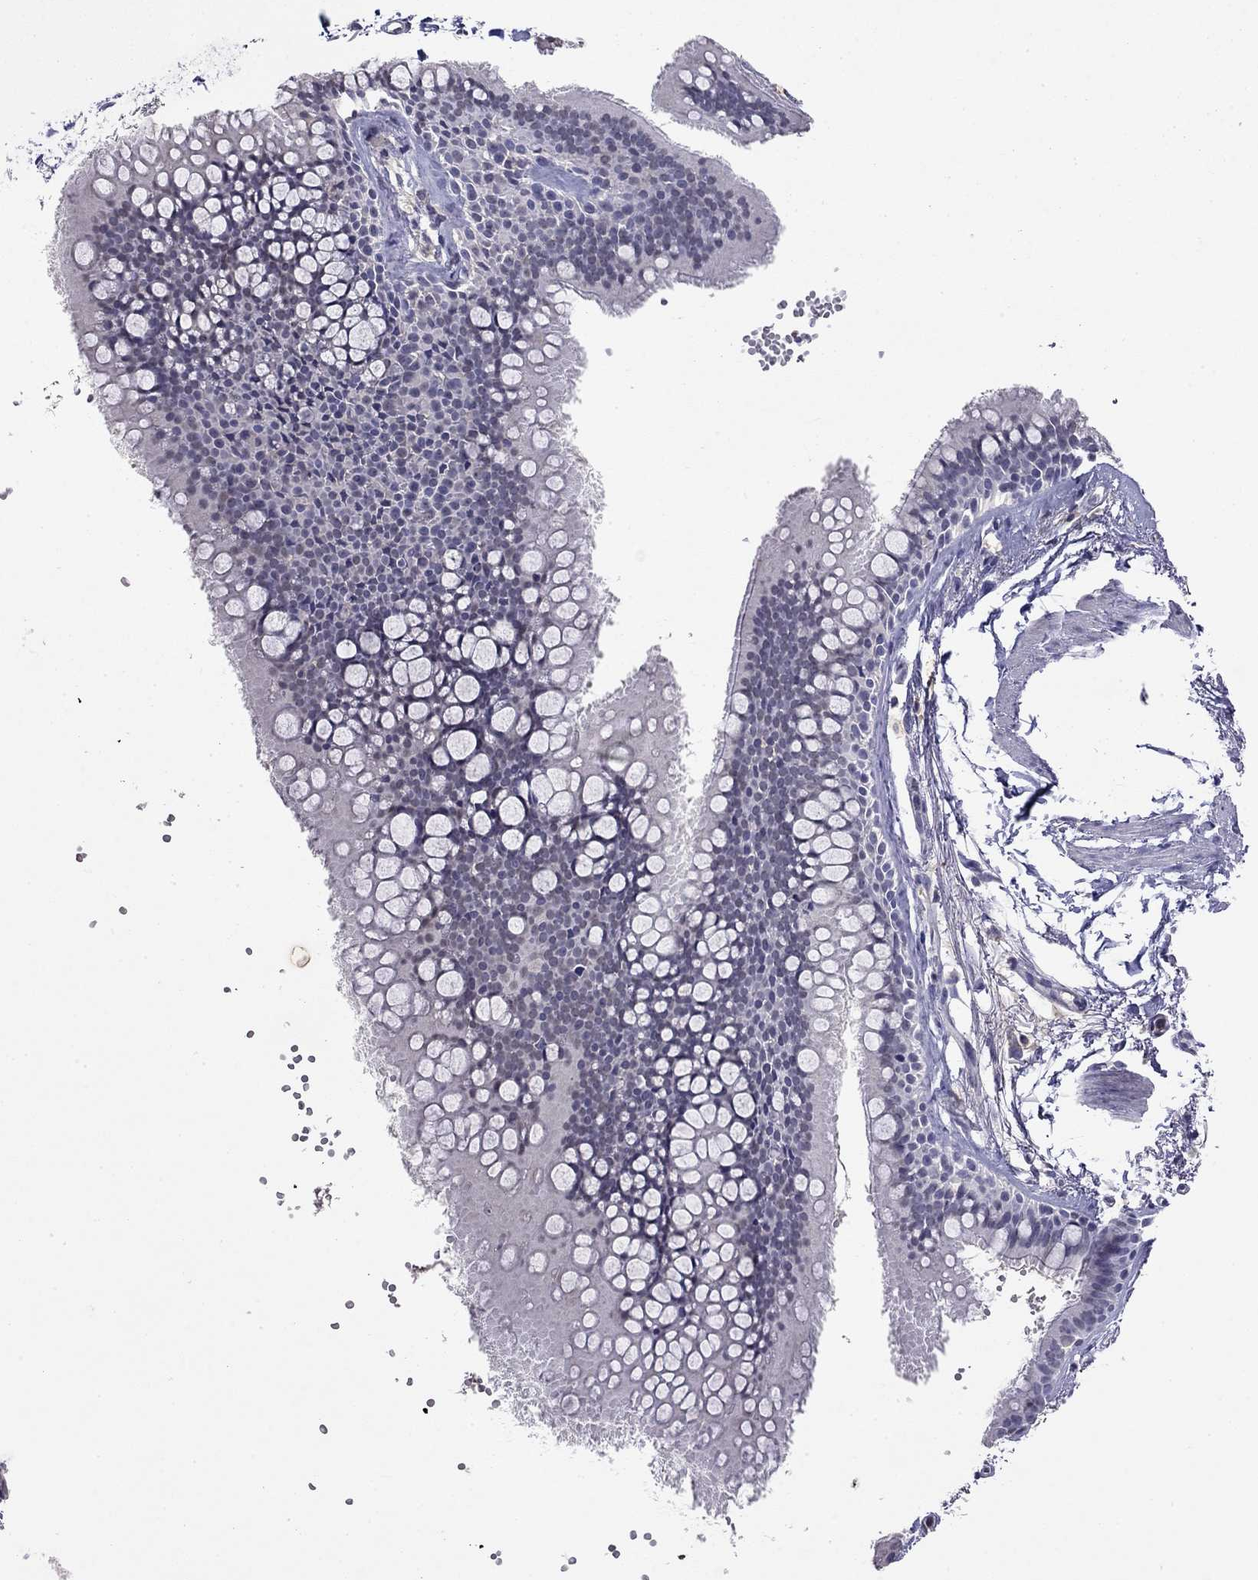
{"staining": {"intensity": "negative", "quantity": "none", "location": "none"}, "tissue": "adipose tissue", "cell_type": "Adipocytes", "image_type": "normal", "snomed": [{"axis": "morphology", "description": "Normal tissue, NOS"}, {"axis": "morphology", "description": "Squamous cell carcinoma, NOS"}, {"axis": "topography", "description": "Cartilage tissue"}, {"axis": "topography", "description": "Lung"}], "caption": "Immunohistochemistry of normal human adipose tissue displays no expression in adipocytes.", "gene": "WNK3", "patient": {"sex": "male", "age": 66}}